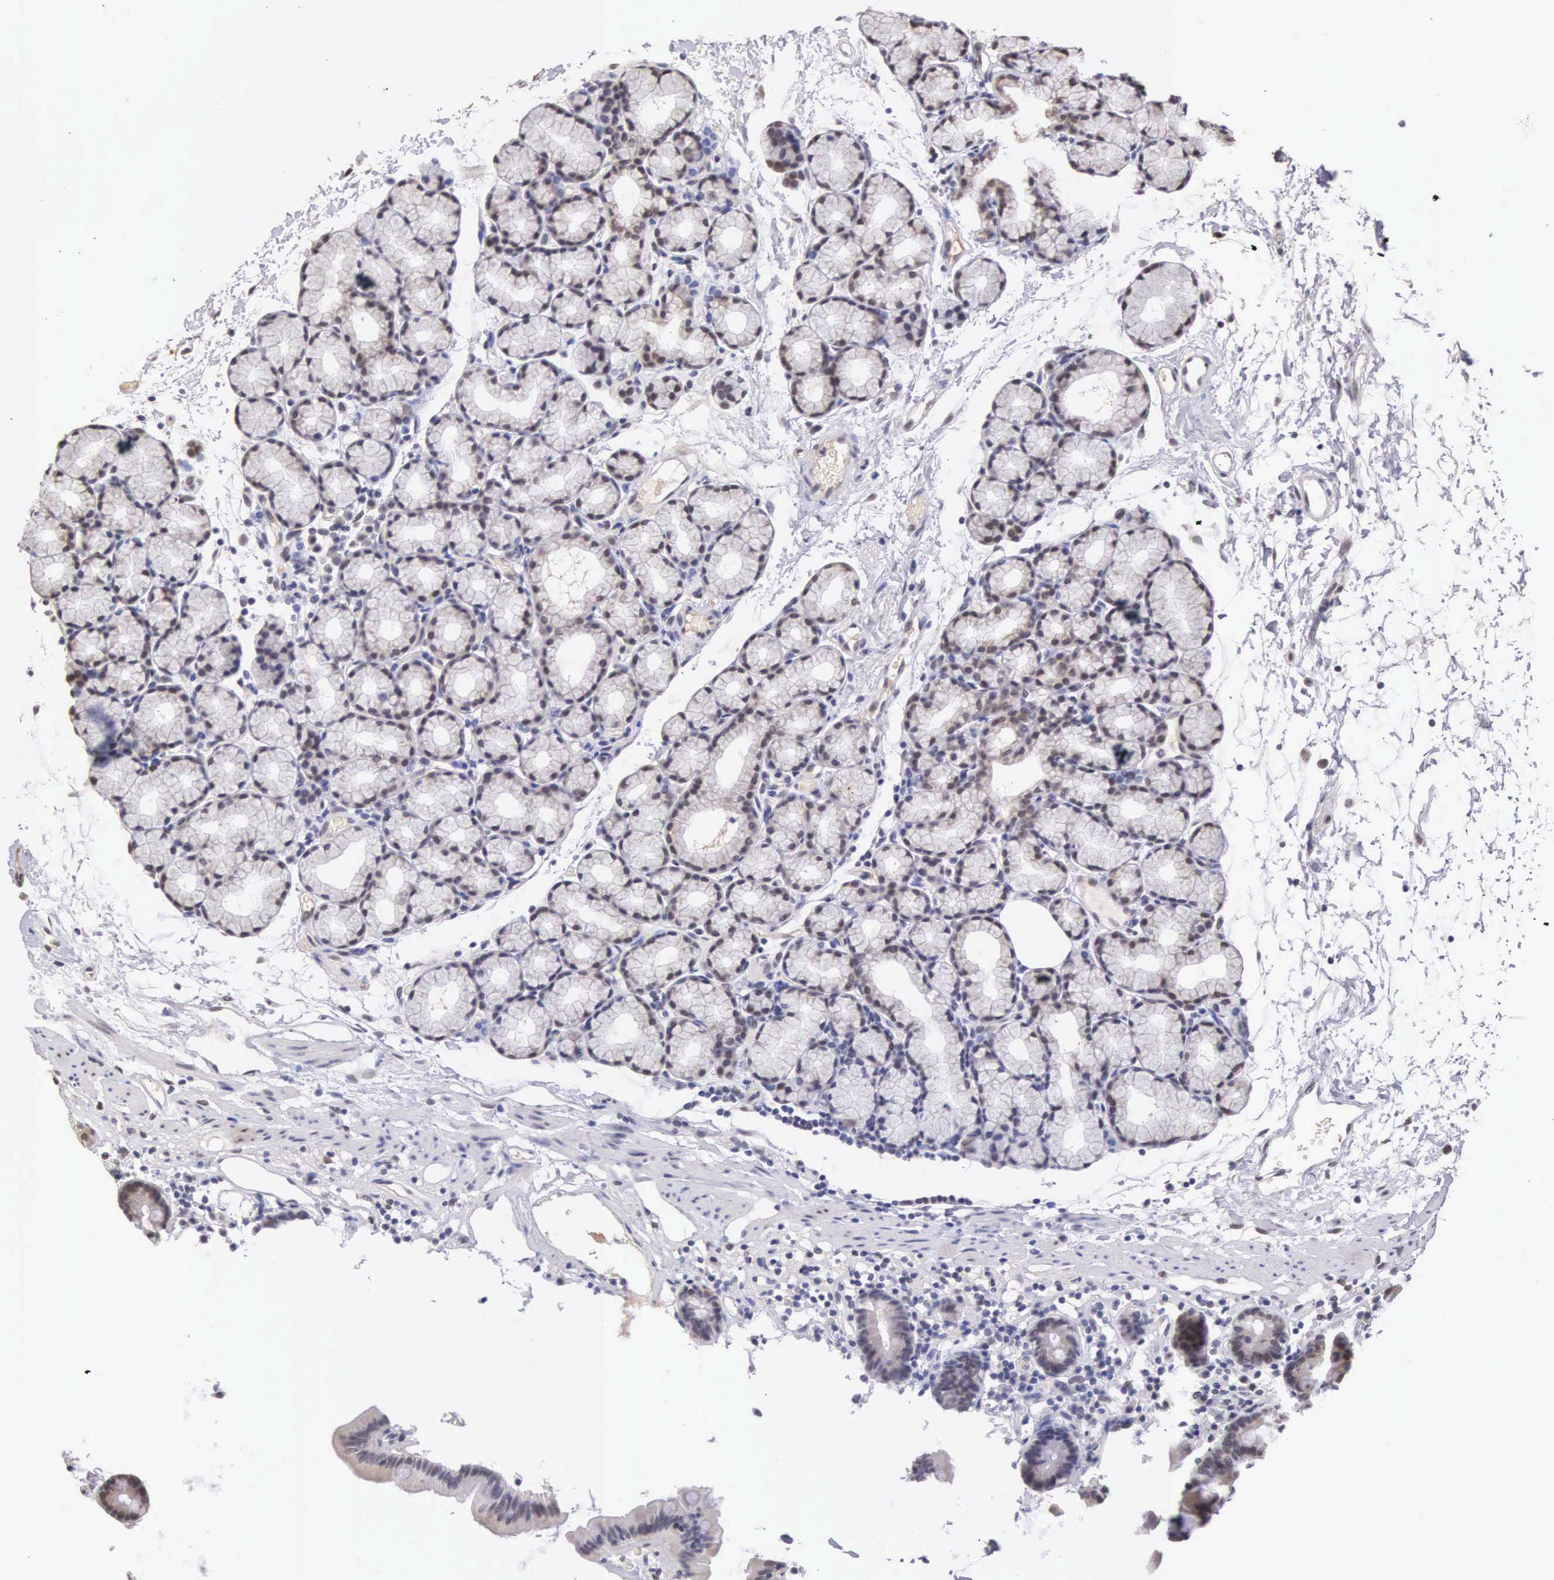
{"staining": {"intensity": "moderate", "quantity": "<25%", "location": "nuclear"}, "tissue": "duodenum", "cell_type": "Glandular cells", "image_type": "normal", "snomed": [{"axis": "morphology", "description": "Normal tissue, NOS"}, {"axis": "topography", "description": "Duodenum"}], "caption": "Immunohistochemistry image of unremarkable duodenum stained for a protein (brown), which exhibits low levels of moderate nuclear positivity in approximately <25% of glandular cells.", "gene": "HMGXB4", "patient": {"sex": "female", "age": 48}}